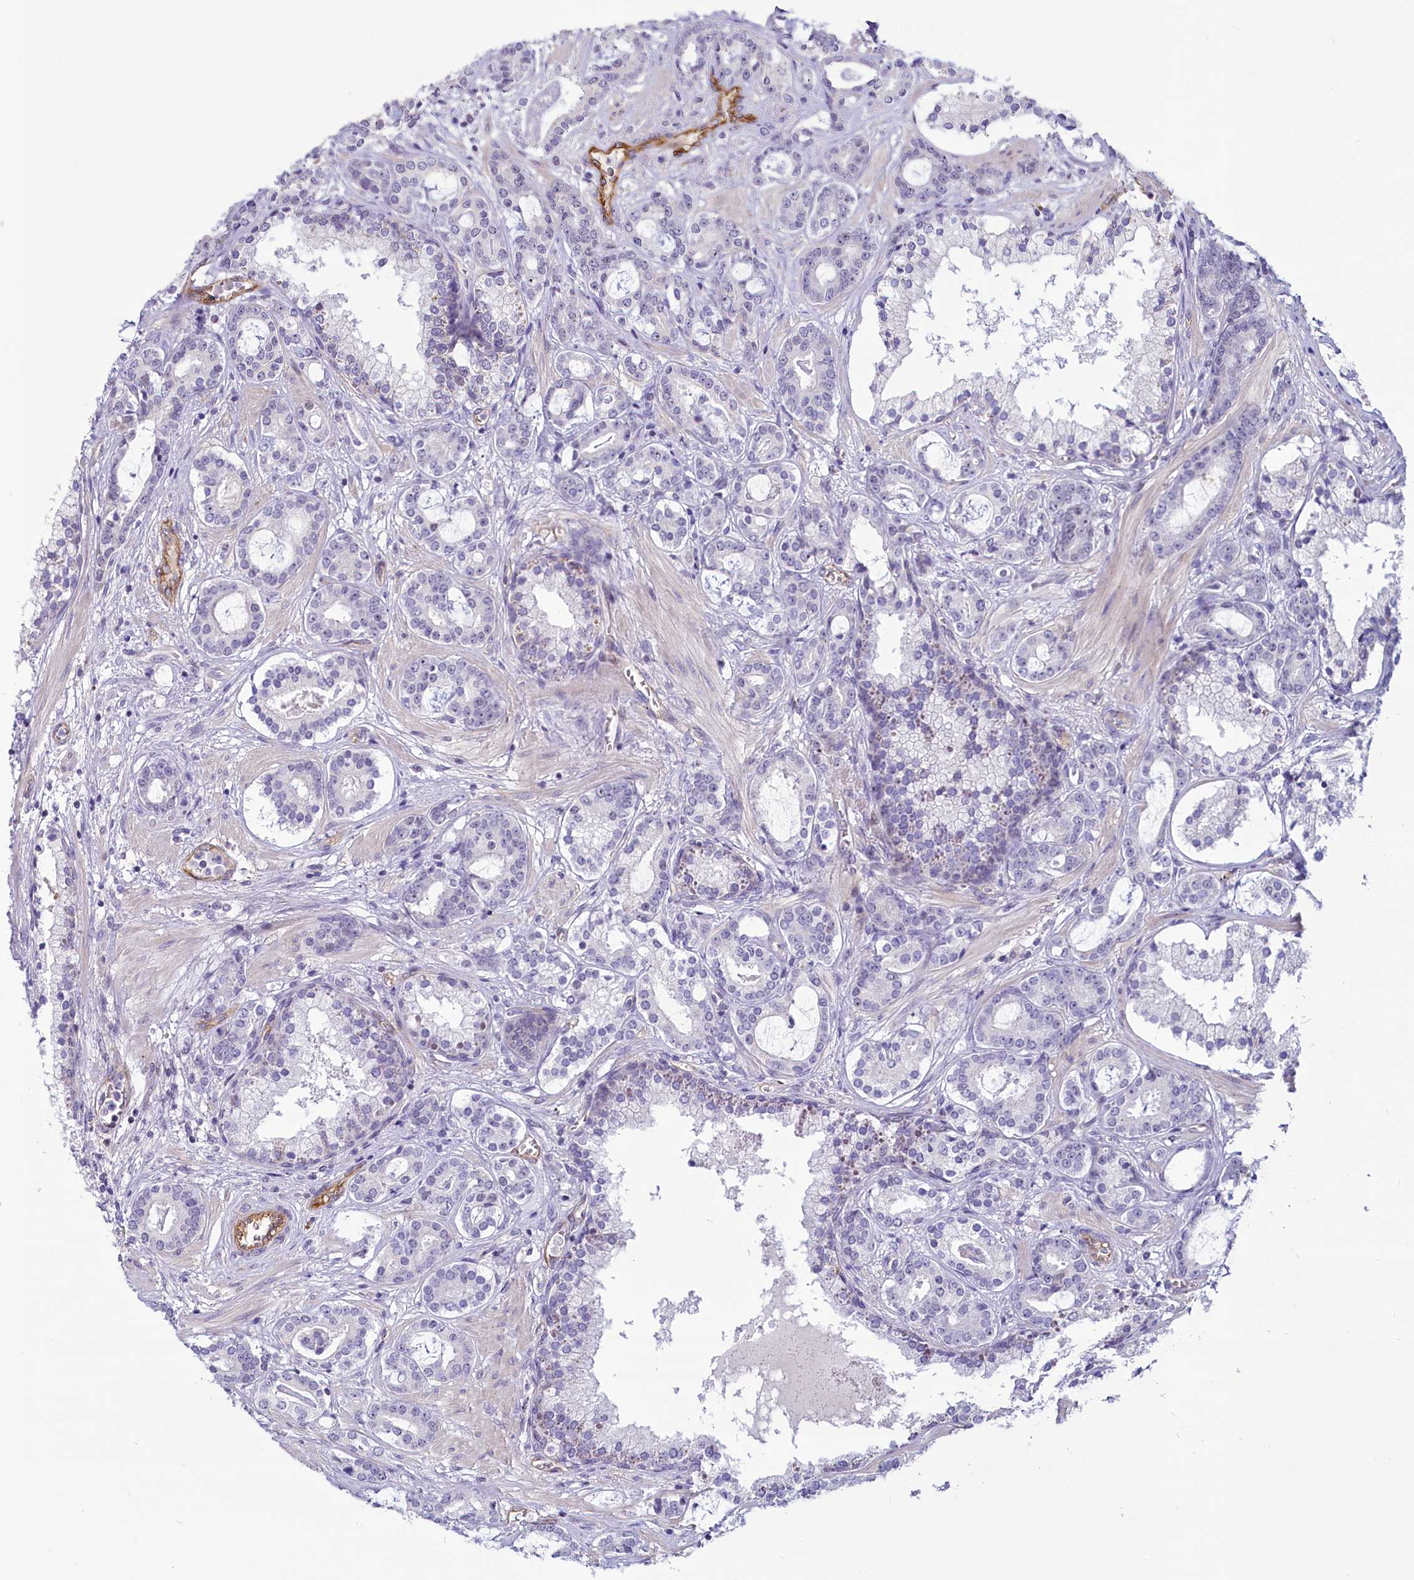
{"staining": {"intensity": "negative", "quantity": "none", "location": "none"}, "tissue": "prostate cancer", "cell_type": "Tumor cells", "image_type": "cancer", "snomed": [{"axis": "morphology", "description": "Adenocarcinoma, High grade"}, {"axis": "topography", "description": "Prostate"}], "caption": "Tumor cells show no significant positivity in prostate cancer. The staining was performed using DAB (3,3'-diaminobenzidine) to visualize the protein expression in brown, while the nuclei were stained in blue with hematoxylin (Magnification: 20x).", "gene": "PROCR", "patient": {"sex": "male", "age": 58}}